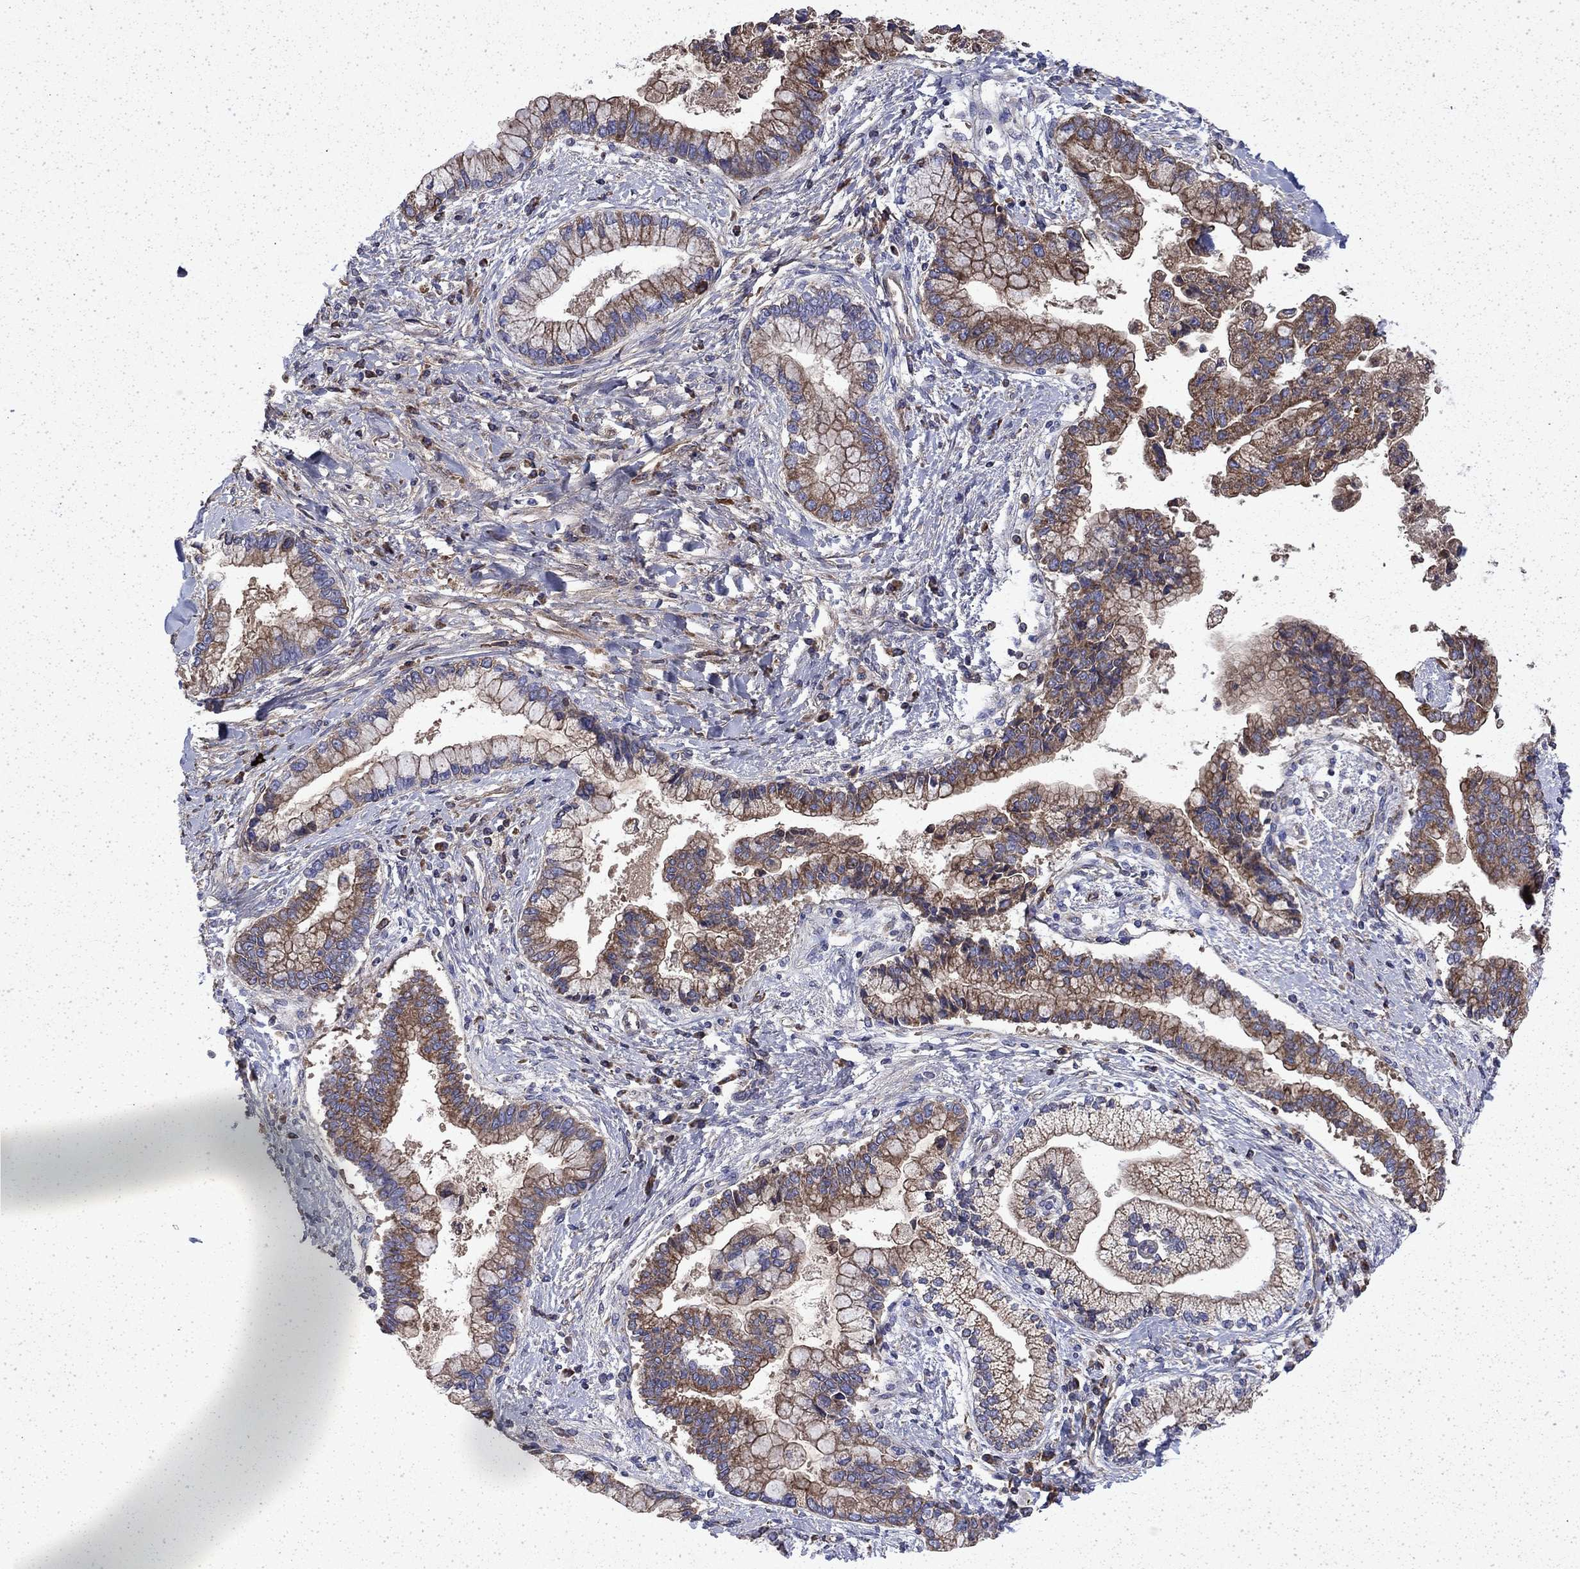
{"staining": {"intensity": "moderate", "quantity": ">75%", "location": "cytoplasmic/membranous"}, "tissue": "liver cancer", "cell_type": "Tumor cells", "image_type": "cancer", "snomed": [{"axis": "morphology", "description": "Cholangiocarcinoma"}, {"axis": "topography", "description": "Liver"}], "caption": "Immunohistochemical staining of liver cancer reveals moderate cytoplasmic/membranous protein expression in approximately >75% of tumor cells. The protein of interest is shown in brown color, while the nuclei are stained blue.", "gene": "DTNA", "patient": {"sex": "male", "age": 50}}